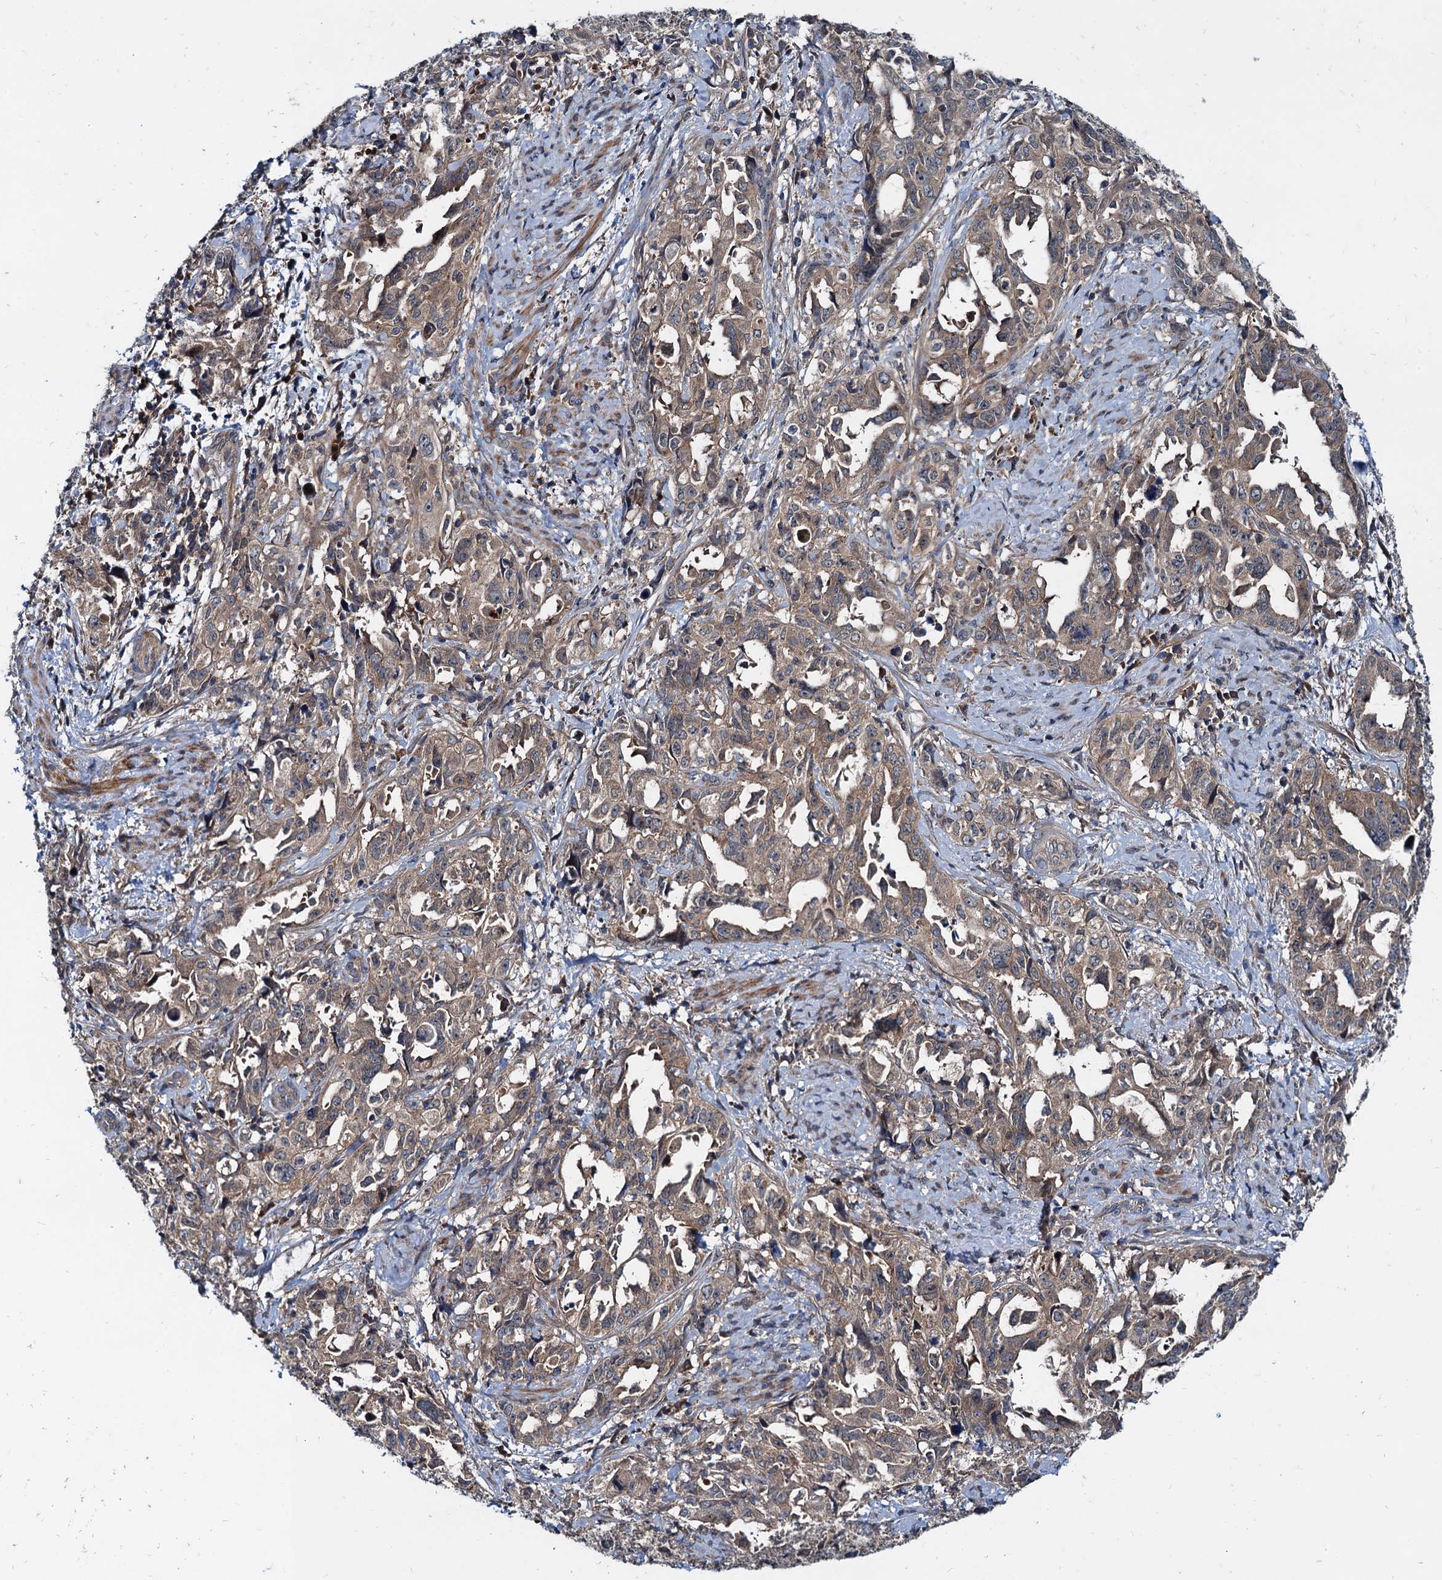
{"staining": {"intensity": "weak", "quantity": ">75%", "location": "cytoplasmic/membranous"}, "tissue": "endometrial cancer", "cell_type": "Tumor cells", "image_type": "cancer", "snomed": [{"axis": "morphology", "description": "Adenocarcinoma, NOS"}, {"axis": "topography", "description": "Endometrium"}], "caption": "The micrograph shows staining of adenocarcinoma (endometrial), revealing weak cytoplasmic/membranous protein staining (brown color) within tumor cells. (IHC, brightfield microscopy, high magnification).", "gene": "EFL1", "patient": {"sex": "female", "age": 65}}